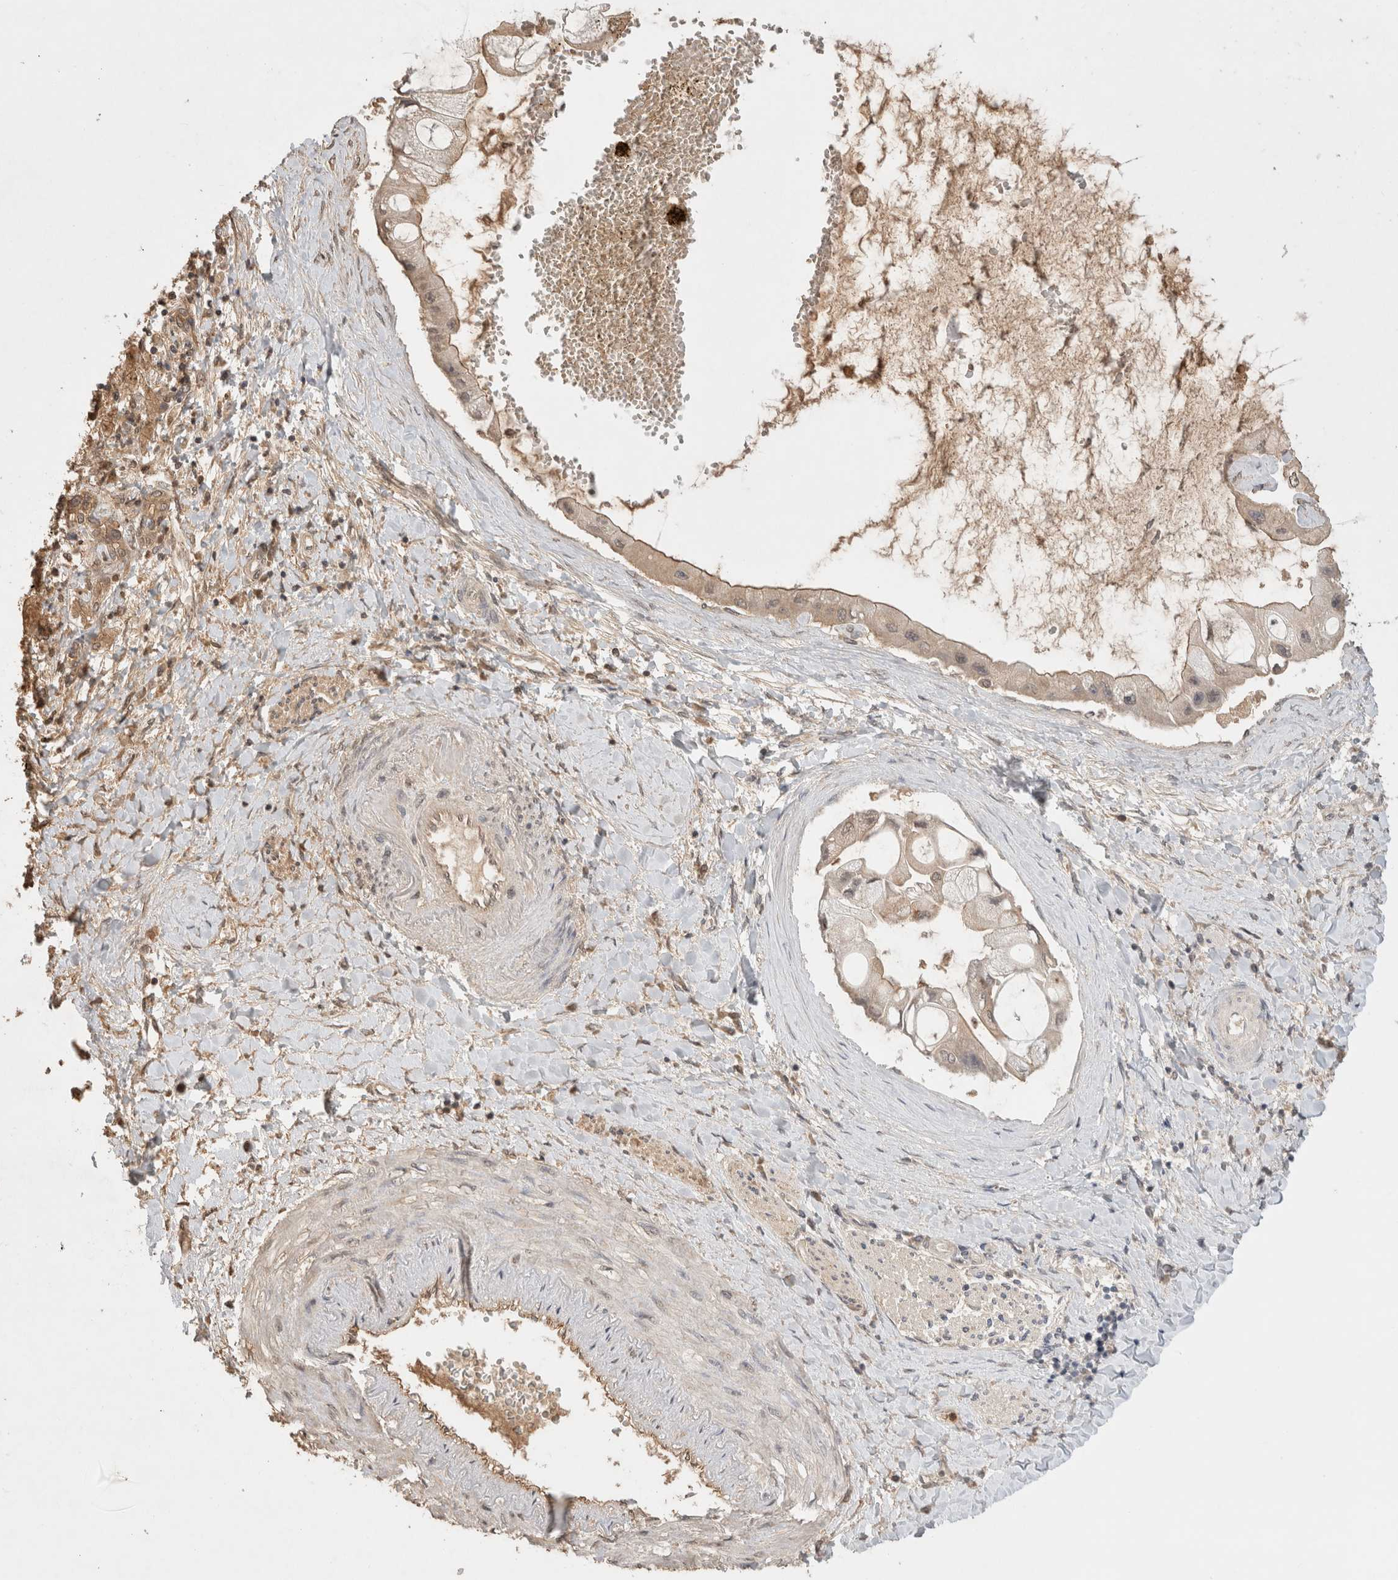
{"staining": {"intensity": "moderate", "quantity": ">75%", "location": "cytoplasmic/membranous"}, "tissue": "liver cancer", "cell_type": "Tumor cells", "image_type": "cancer", "snomed": [{"axis": "morphology", "description": "Cholangiocarcinoma"}, {"axis": "topography", "description": "Liver"}], "caption": "This micrograph demonstrates cholangiocarcinoma (liver) stained with IHC to label a protein in brown. The cytoplasmic/membranous of tumor cells show moderate positivity for the protein. Nuclei are counter-stained blue.", "gene": "PRMT3", "patient": {"sex": "male", "age": 50}}